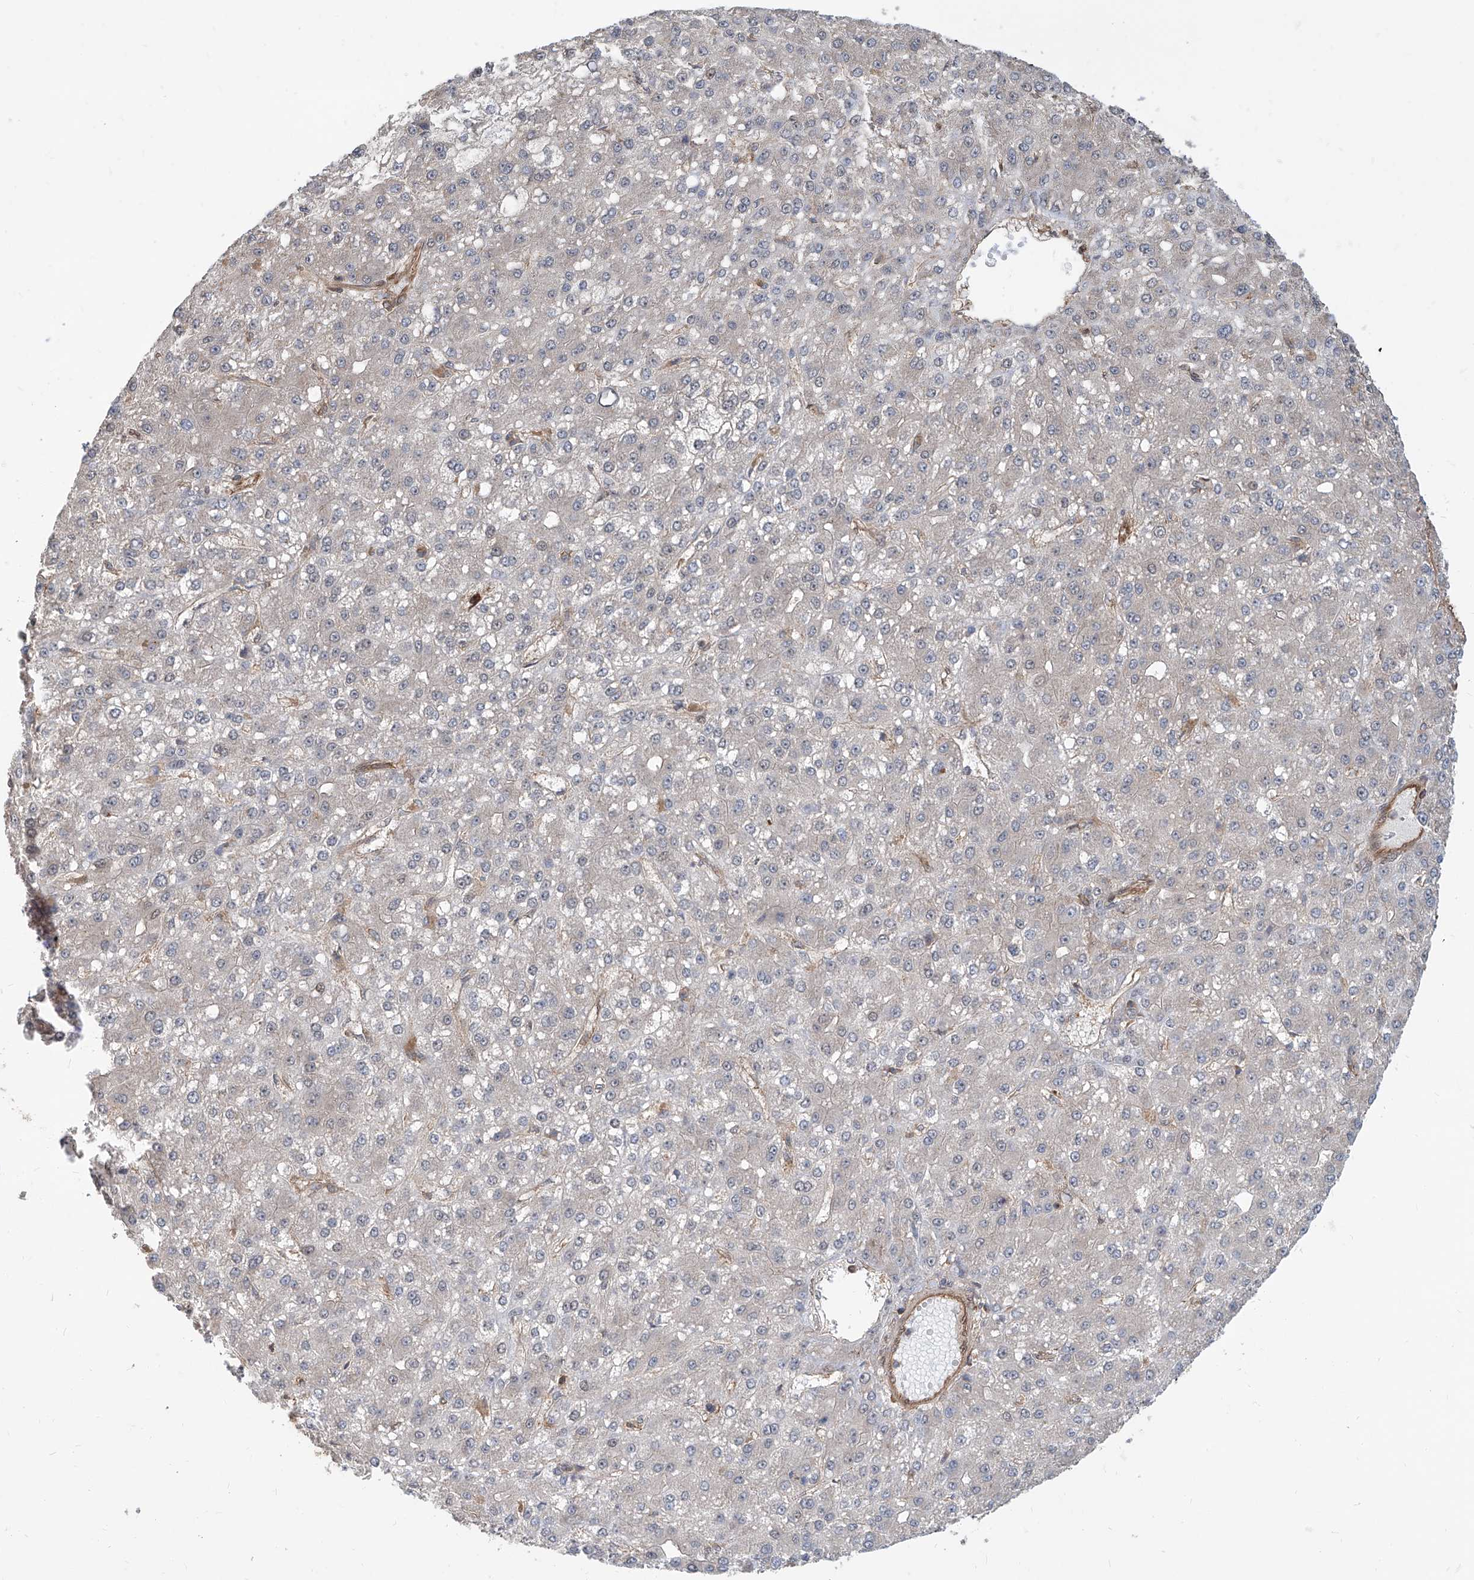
{"staining": {"intensity": "negative", "quantity": "none", "location": "none"}, "tissue": "liver cancer", "cell_type": "Tumor cells", "image_type": "cancer", "snomed": [{"axis": "morphology", "description": "Carcinoma, Hepatocellular, NOS"}, {"axis": "topography", "description": "Liver"}], "caption": "Immunohistochemistry micrograph of human hepatocellular carcinoma (liver) stained for a protein (brown), which displays no expression in tumor cells.", "gene": "MAGED2", "patient": {"sex": "male", "age": 67}}